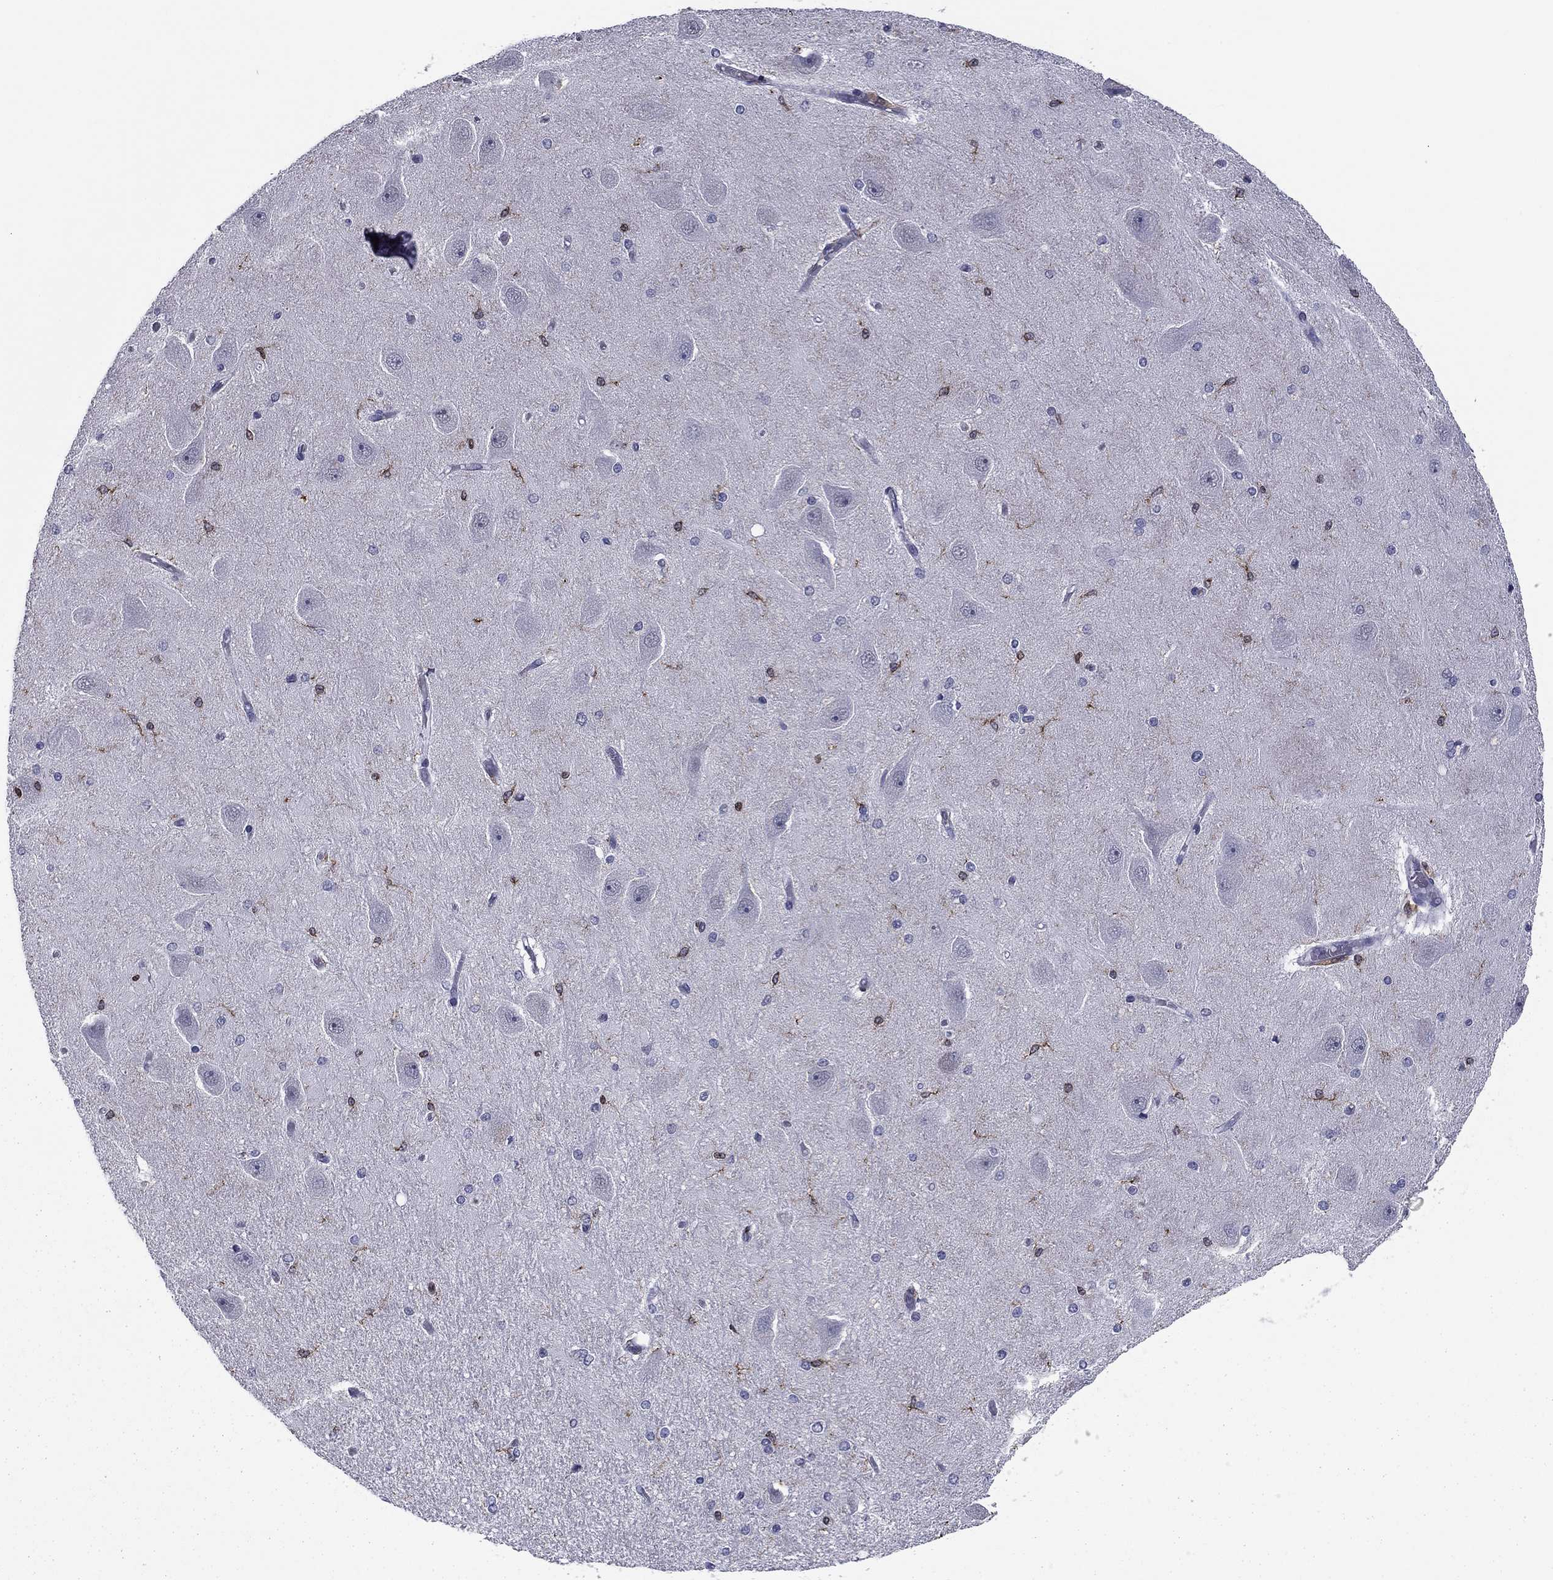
{"staining": {"intensity": "strong", "quantity": "<25%", "location": "cytoplasmic/membranous"}, "tissue": "hippocampus", "cell_type": "Glial cells", "image_type": "normal", "snomed": [{"axis": "morphology", "description": "Normal tissue, NOS"}, {"axis": "topography", "description": "Hippocampus"}], "caption": "Immunohistochemistry (IHC) image of normal human hippocampus stained for a protein (brown), which reveals medium levels of strong cytoplasmic/membranous staining in approximately <25% of glial cells.", "gene": "PLCB2", "patient": {"sex": "female", "age": 54}}